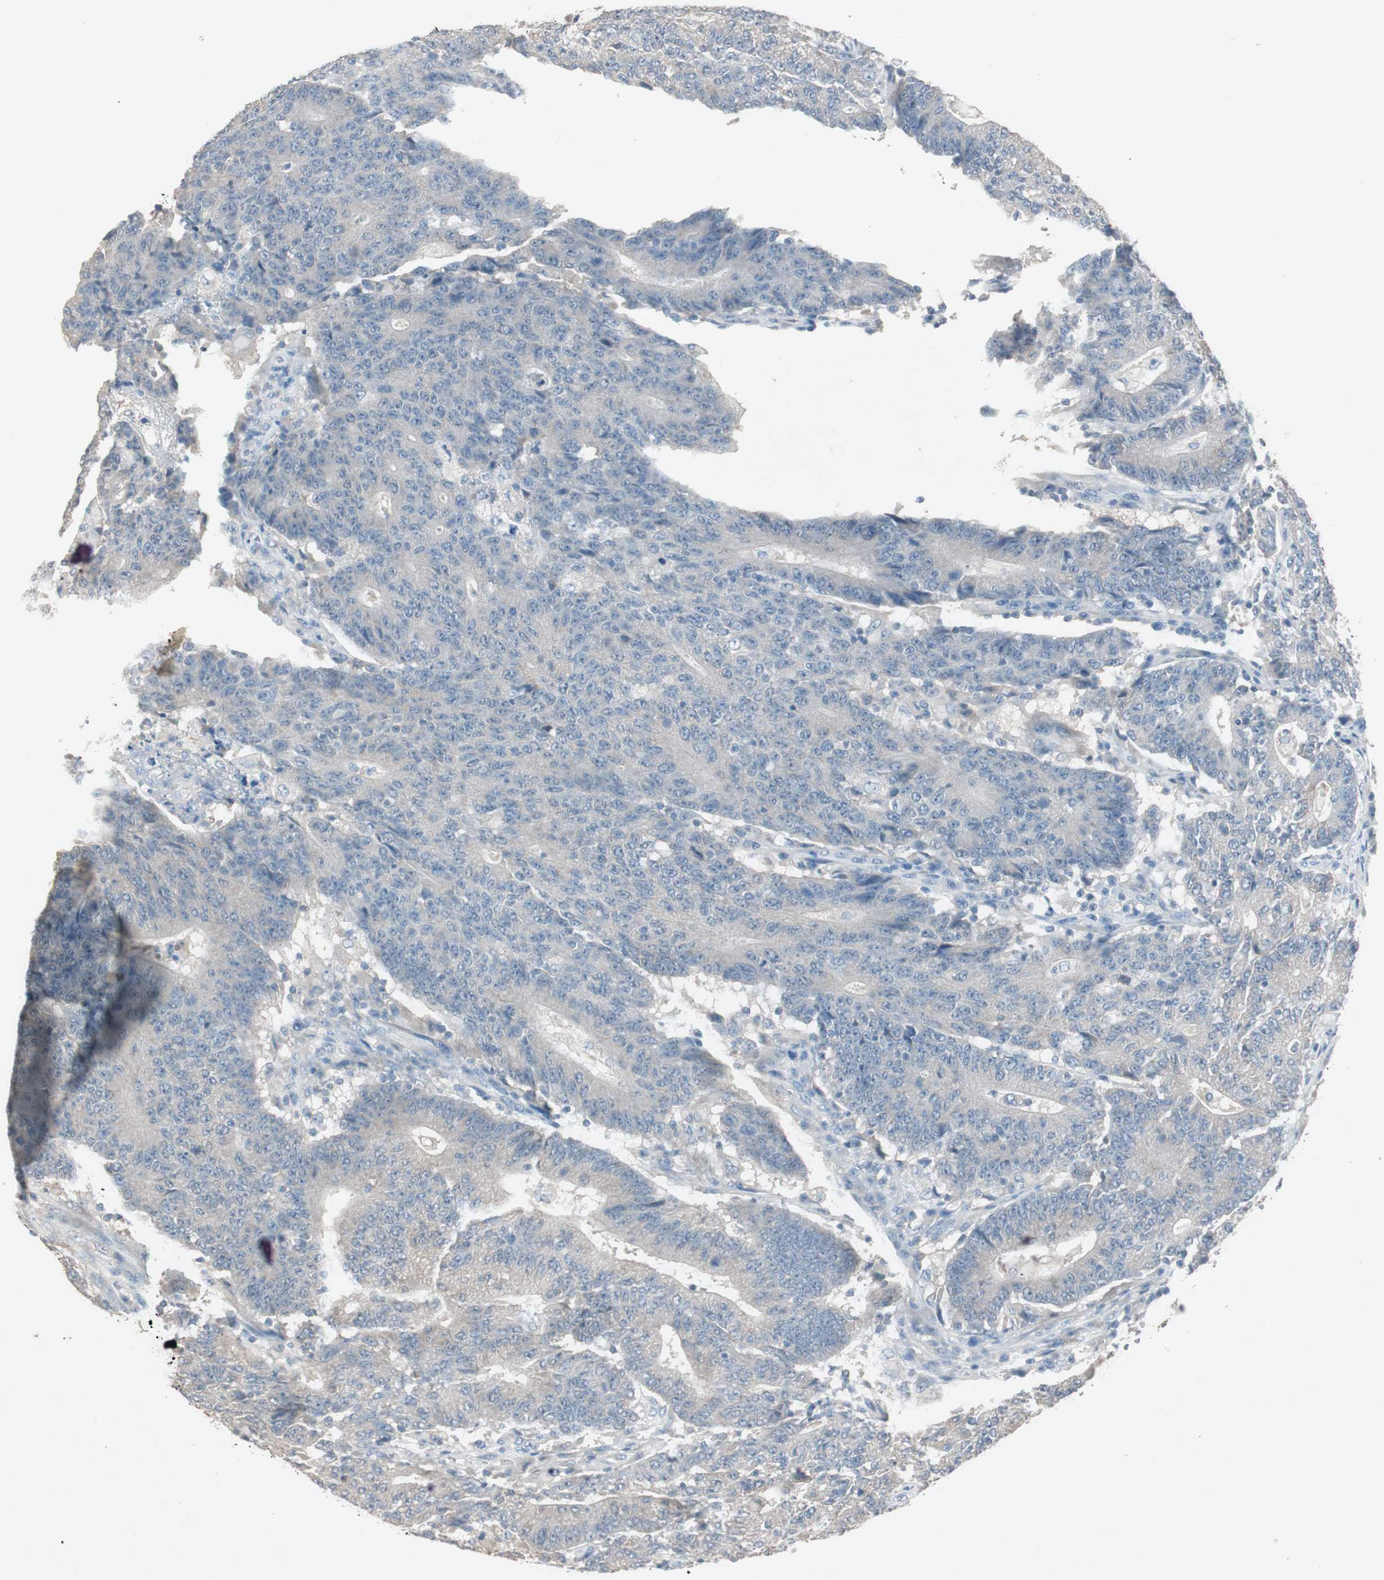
{"staining": {"intensity": "negative", "quantity": "none", "location": "none"}, "tissue": "colorectal cancer", "cell_type": "Tumor cells", "image_type": "cancer", "snomed": [{"axis": "morphology", "description": "Normal tissue, NOS"}, {"axis": "morphology", "description": "Adenocarcinoma, NOS"}, {"axis": "topography", "description": "Colon"}], "caption": "High magnification brightfield microscopy of colorectal adenocarcinoma stained with DAB (3,3'-diaminobenzidine) (brown) and counterstained with hematoxylin (blue): tumor cells show no significant staining.", "gene": "KHK", "patient": {"sex": "female", "age": 75}}